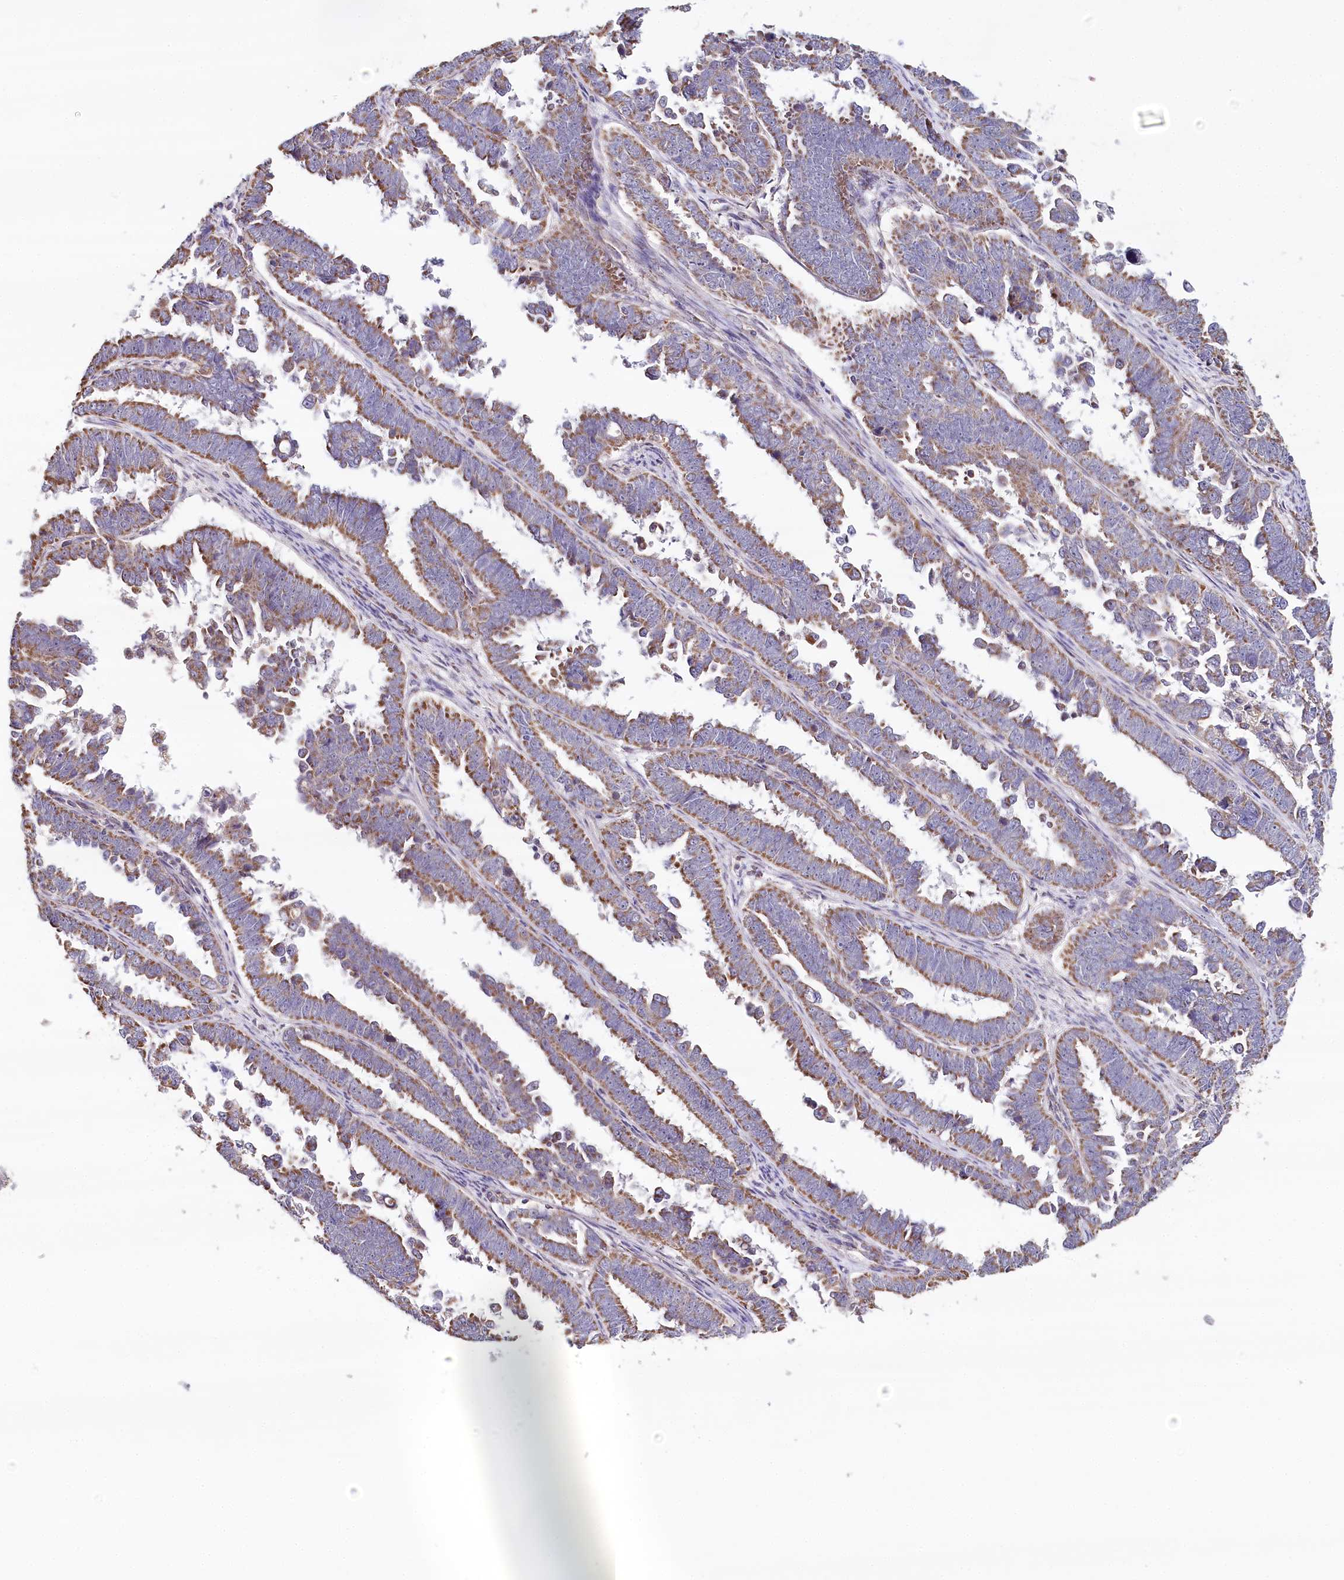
{"staining": {"intensity": "moderate", "quantity": ">75%", "location": "cytoplasmic/membranous"}, "tissue": "endometrial cancer", "cell_type": "Tumor cells", "image_type": "cancer", "snomed": [{"axis": "morphology", "description": "Adenocarcinoma, NOS"}, {"axis": "topography", "description": "Endometrium"}], "caption": "Tumor cells display moderate cytoplasmic/membranous positivity in approximately >75% of cells in adenocarcinoma (endometrial). Nuclei are stained in blue.", "gene": "MMP25", "patient": {"sex": "female", "age": 75}}